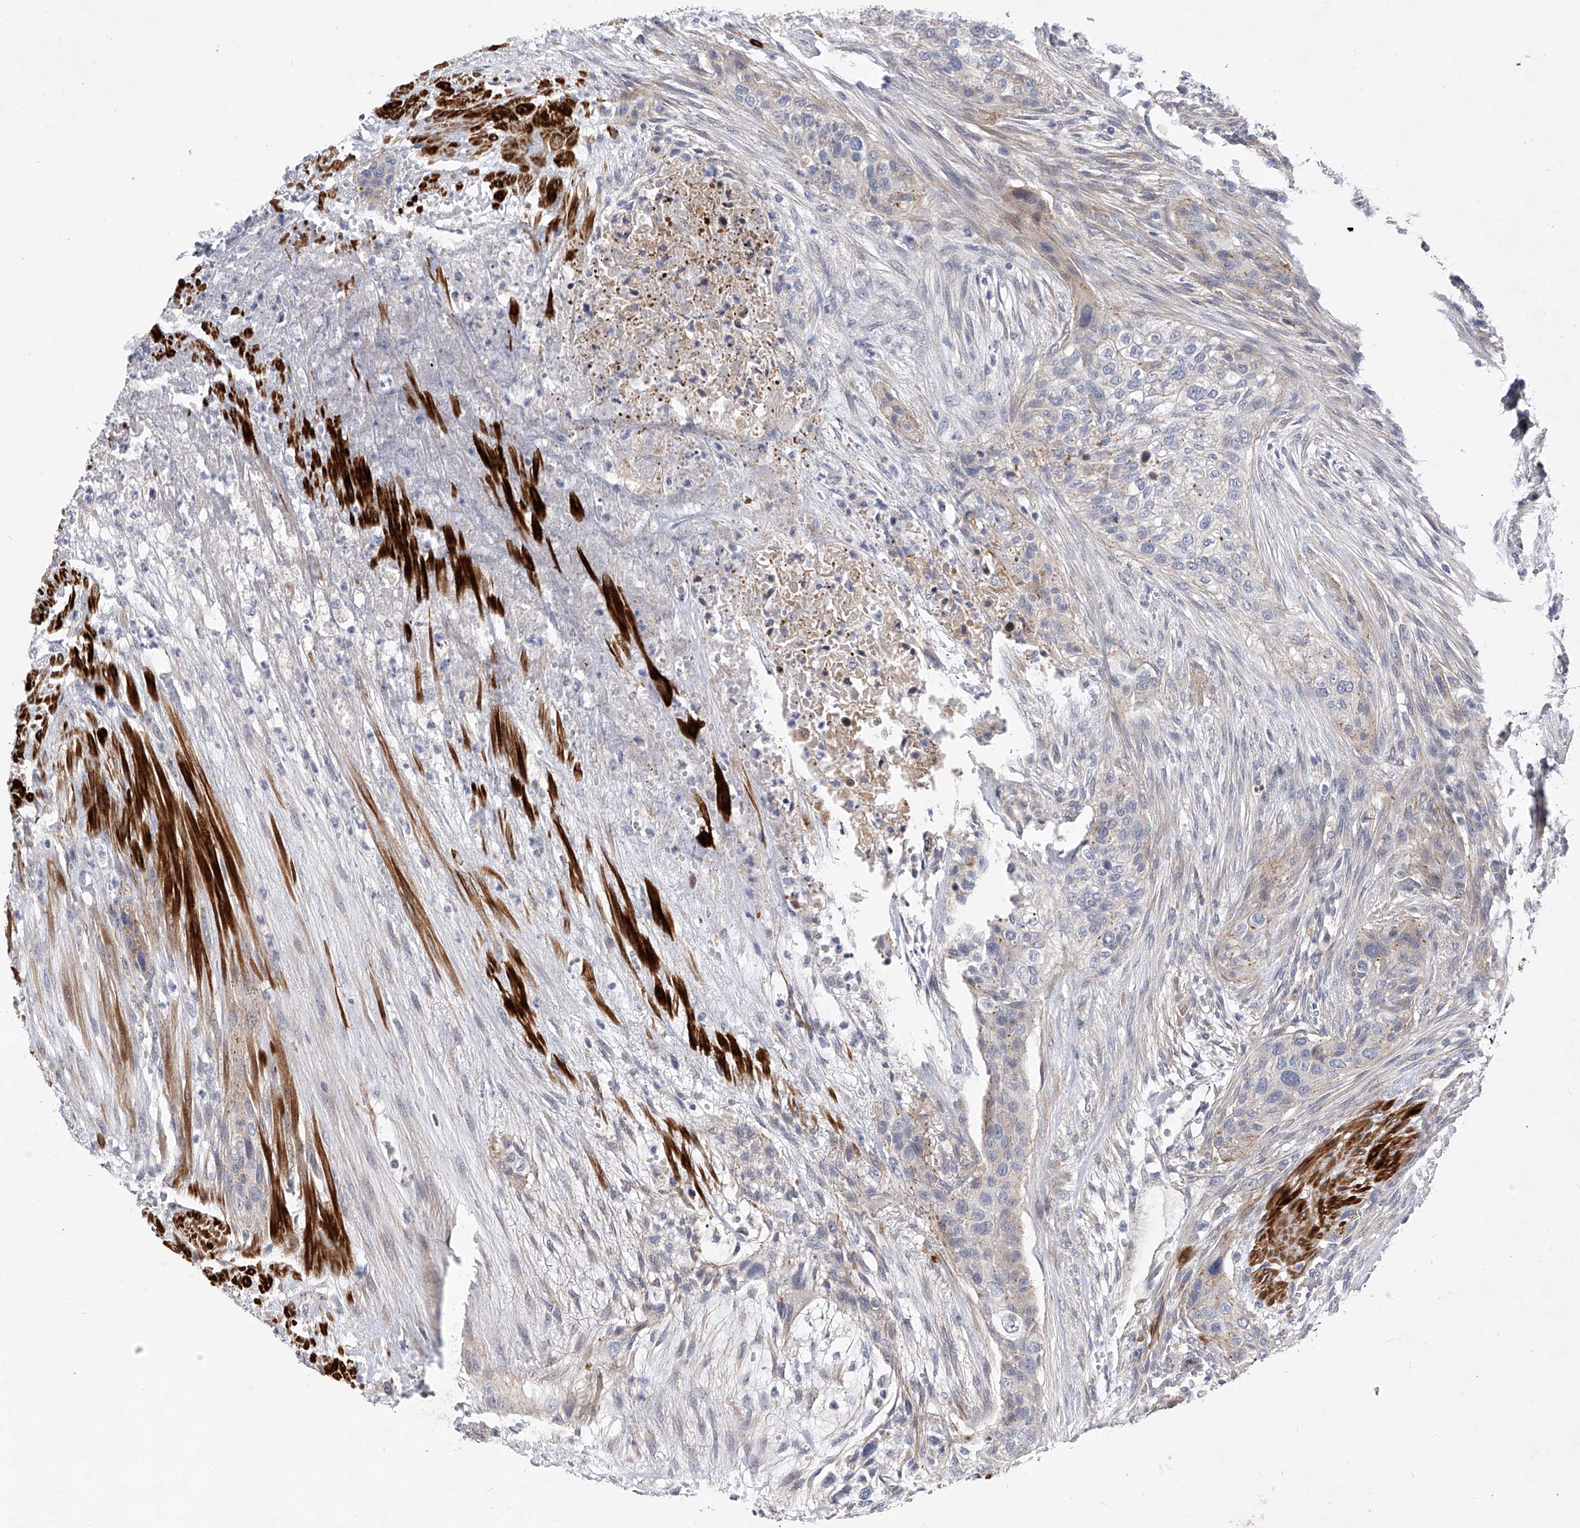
{"staining": {"intensity": "negative", "quantity": "none", "location": "none"}, "tissue": "urothelial cancer", "cell_type": "Tumor cells", "image_type": "cancer", "snomed": [{"axis": "morphology", "description": "Urothelial carcinoma, High grade"}, {"axis": "topography", "description": "Urinary bladder"}], "caption": "There is no significant staining in tumor cells of high-grade urothelial carcinoma. (DAB immunohistochemistry (IHC) with hematoxylin counter stain).", "gene": "MINDY4", "patient": {"sex": "male", "age": 35}}